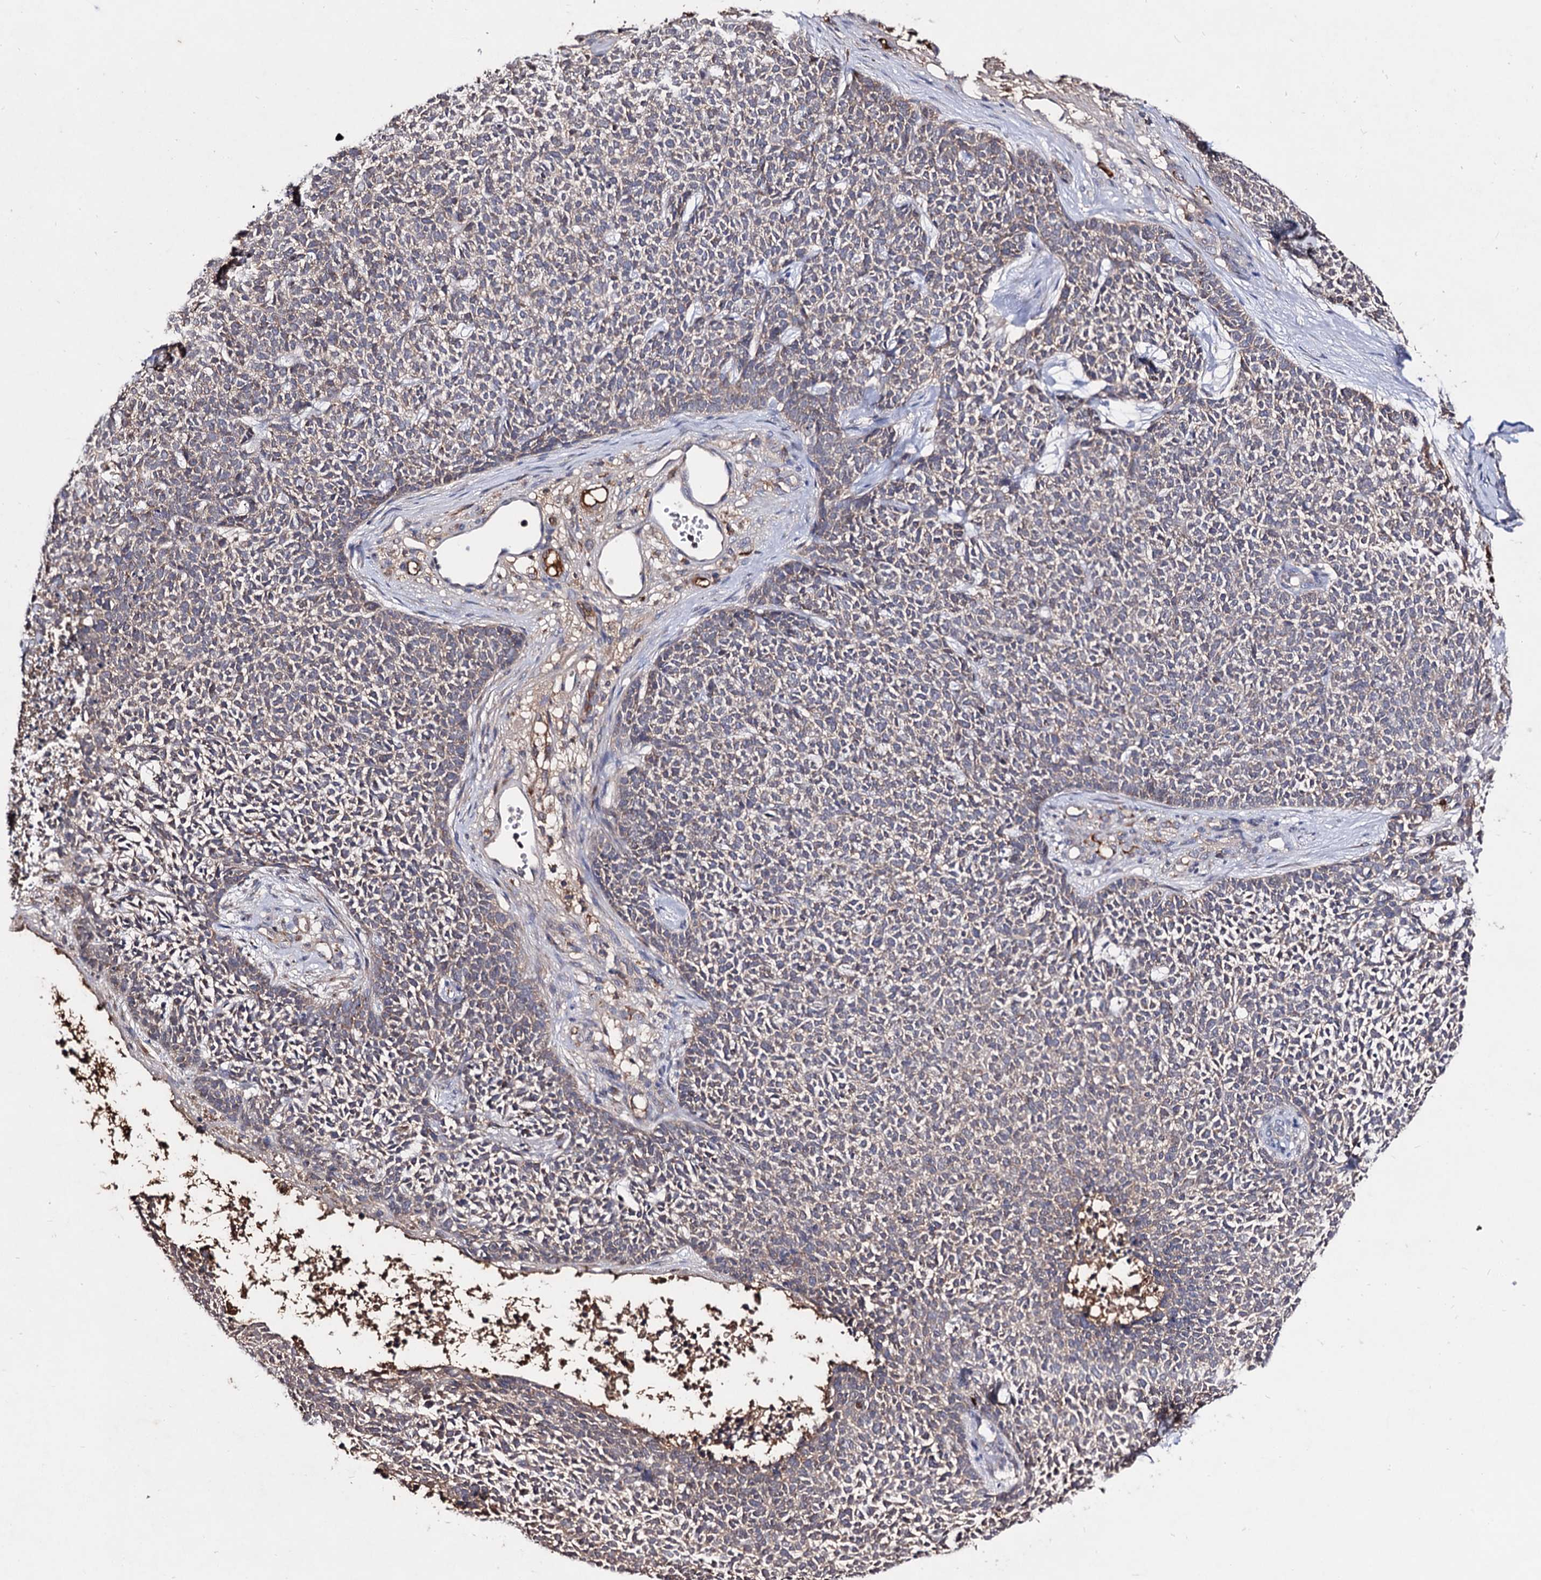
{"staining": {"intensity": "weak", "quantity": ">75%", "location": "cytoplasmic/membranous"}, "tissue": "skin cancer", "cell_type": "Tumor cells", "image_type": "cancer", "snomed": [{"axis": "morphology", "description": "Basal cell carcinoma"}, {"axis": "topography", "description": "Skin"}], "caption": "Basal cell carcinoma (skin) stained for a protein (brown) exhibits weak cytoplasmic/membranous positive expression in approximately >75% of tumor cells.", "gene": "ARFIP2", "patient": {"sex": "female", "age": 84}}